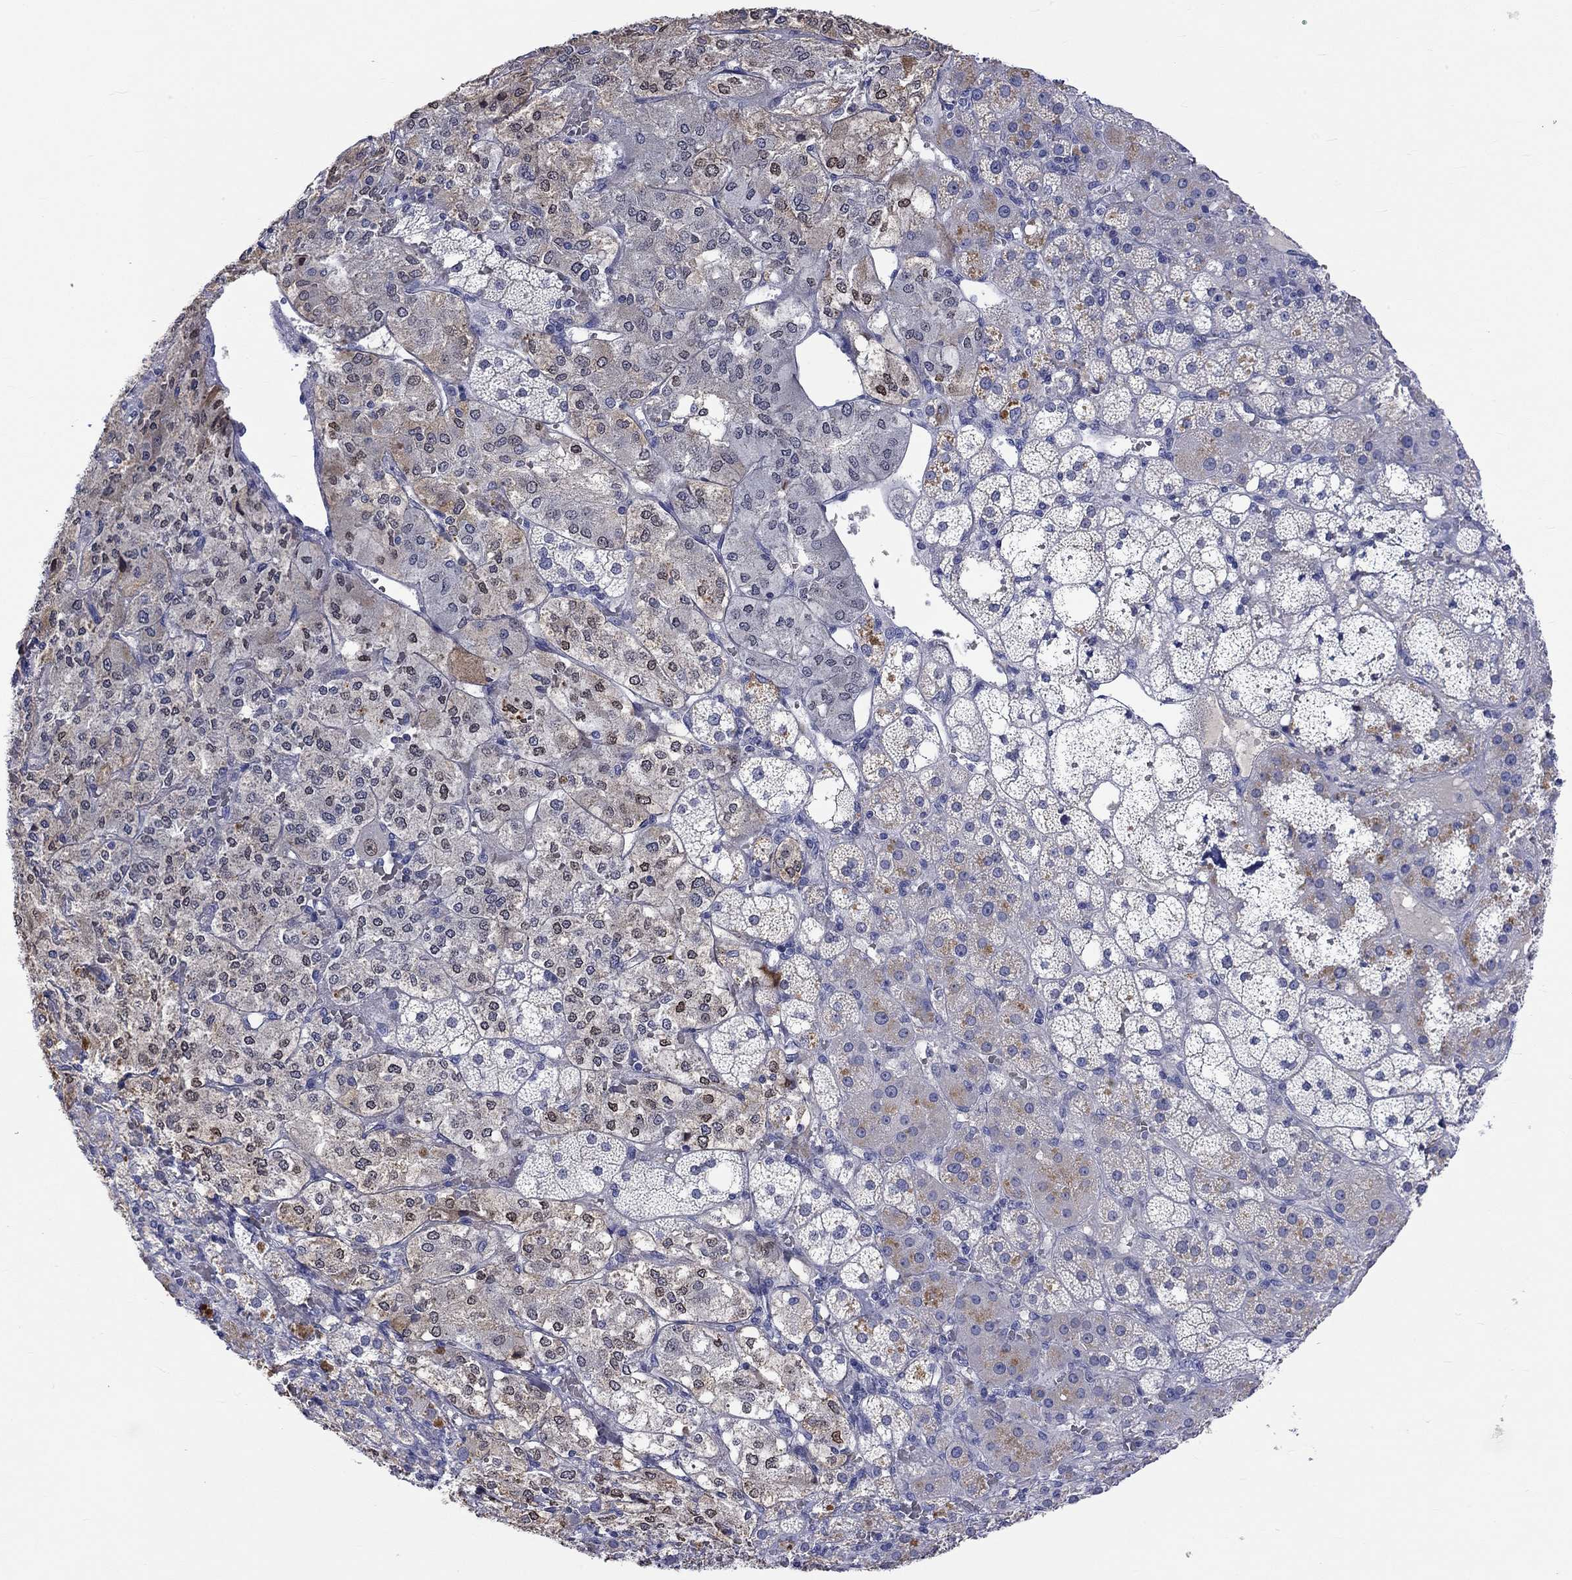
{"staining": {"intensity": "negative", "quantity": "none", "location": "none"}, "tissue": "adrenal gland", "cell_type": "Glandular cells", "image_type": "normal", "snomed": [{"axis": "morphology", "description": "Normal tissue, NOS"}, {"axis": "topography", "description": "Adrenal gland"}], "caption": "Image shows no significant protein positivity in glandular cells of benign adrenal gland. (Immunohistochemistry, brightfield microscopy, high magnification).", "gene": "LRFN4", "patient": {"sex": "male", "age": 53}}